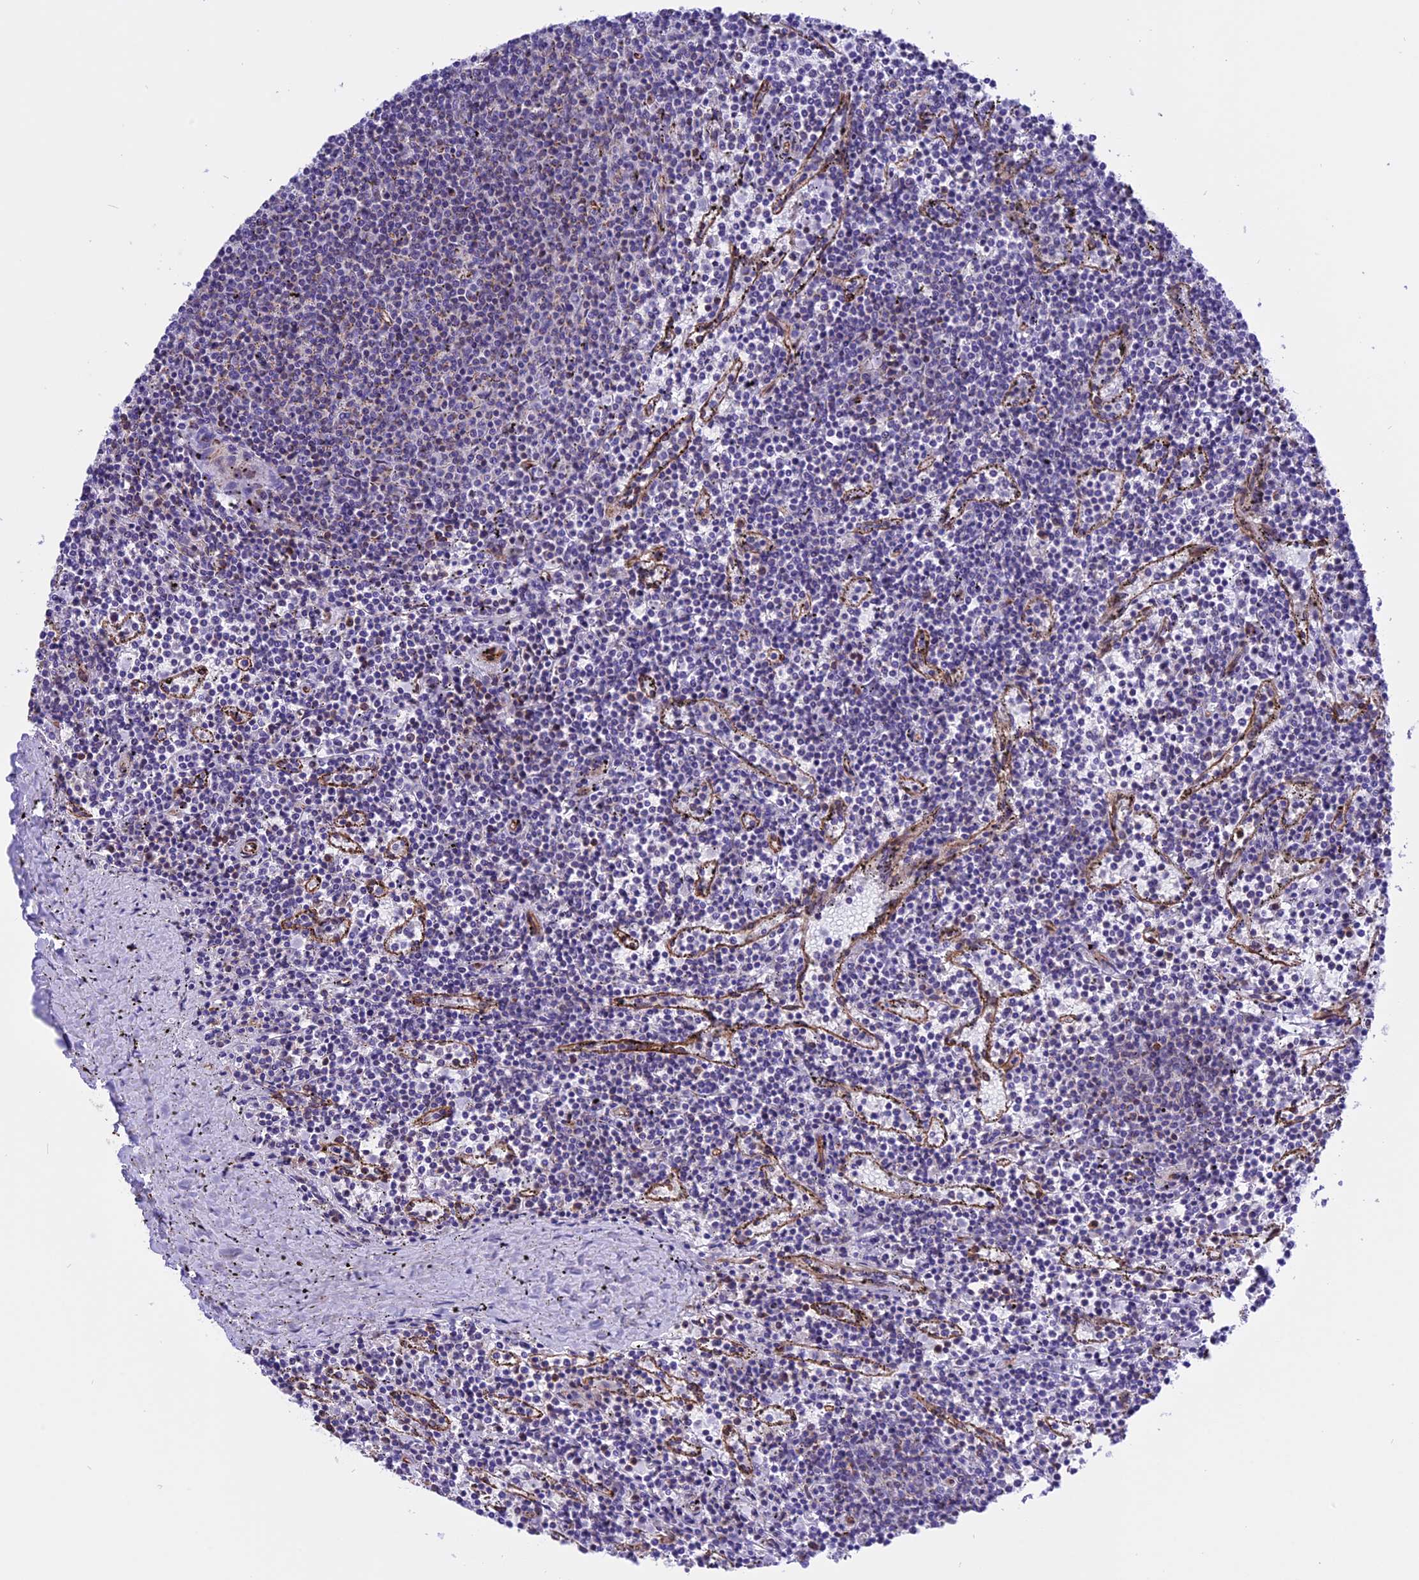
{"staining": {"intensity": "negative", "quantity": "none", "location": "none"}, "tissue": "lymphoma", "cell_type": "Tumor cells", "image_type": "cancer", "snomed": [{"axis": "morphology", "description": "Malignant lymphoma, non-Hodgkin's type, Low grade"}, {"axis": "topography", "description": "Spleen"}], "caption": "Photomicrograph shows no protein positivity in tumor cells of malignant lymphoma, non-Hodgkin's type (low-grade) tissue. (DAB (3,3'-diaminobenzidine) IHC with hematoxylin counter stain).", "gene": "R3HDM4", "patient": {"sex": "female", "age": 50}}